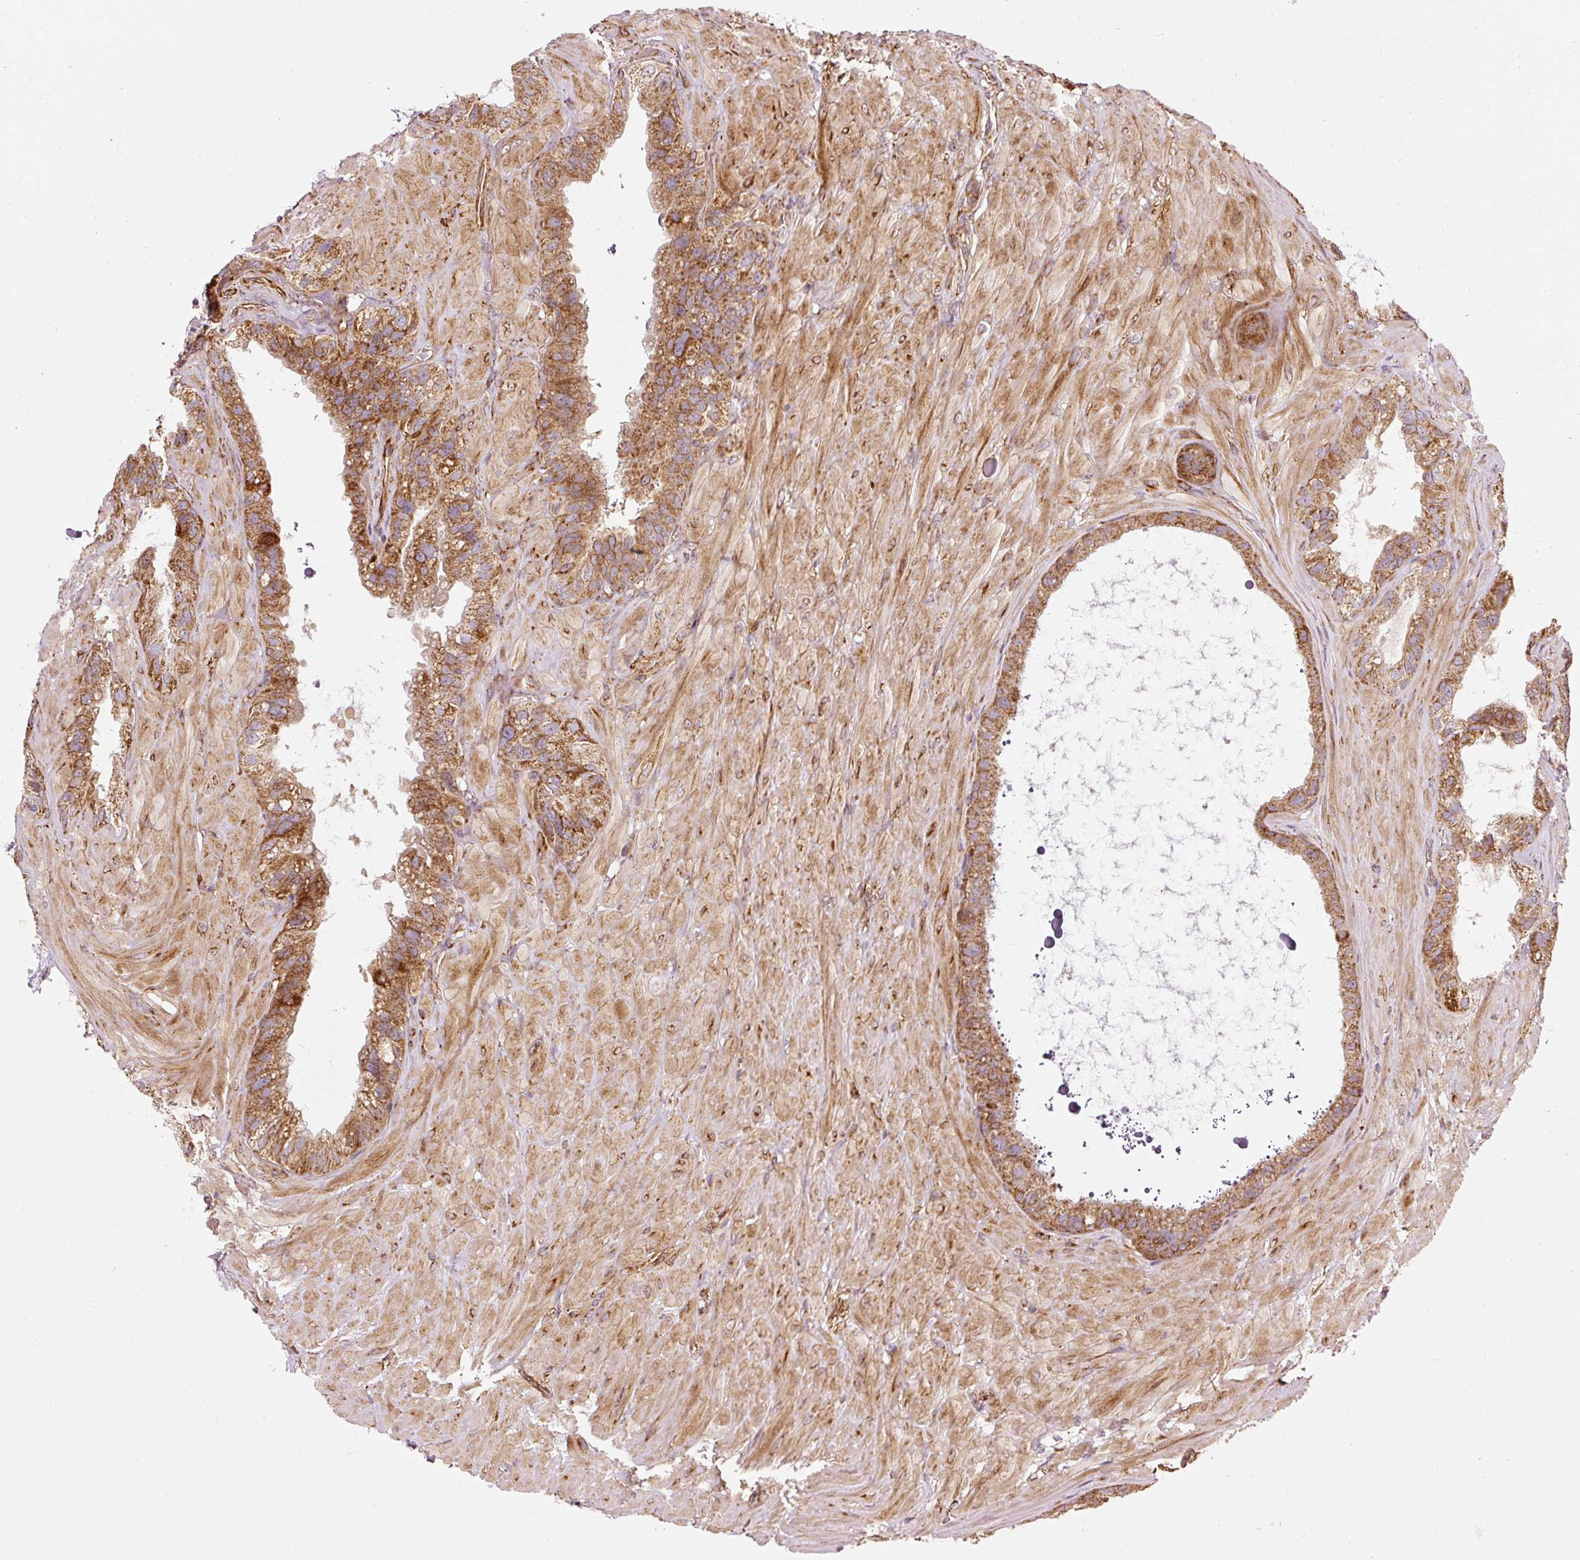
{"staining": {"intensity": "strong", "quantity": ">75%", "location": "cytoplasmic/membranous"}, "tissue": "seminal vesicle", "cell_type": "Glandular cells", "image_type": "normal", "snomed": [{"axis": "morphology", "description": "Normal tissue, NOS"}, {"axis": "topography", "description": "Seminal veicle"}, {"axis": "topography", "description": "Peripheral nerve tissue"}], "caption": "A high-resolution histopathology image shows immunohistochemistry staining of benign seminal vesicle, which displays strong cytoplasmic/membranous staining in about >75% of glandular cells. The staining was performed using DAB, with brown indicating positive protein expression. Nuclei are stained blue with hematoxylin.", "gene": "ISCU", "patient": {"sex": "male", "age": 76}}